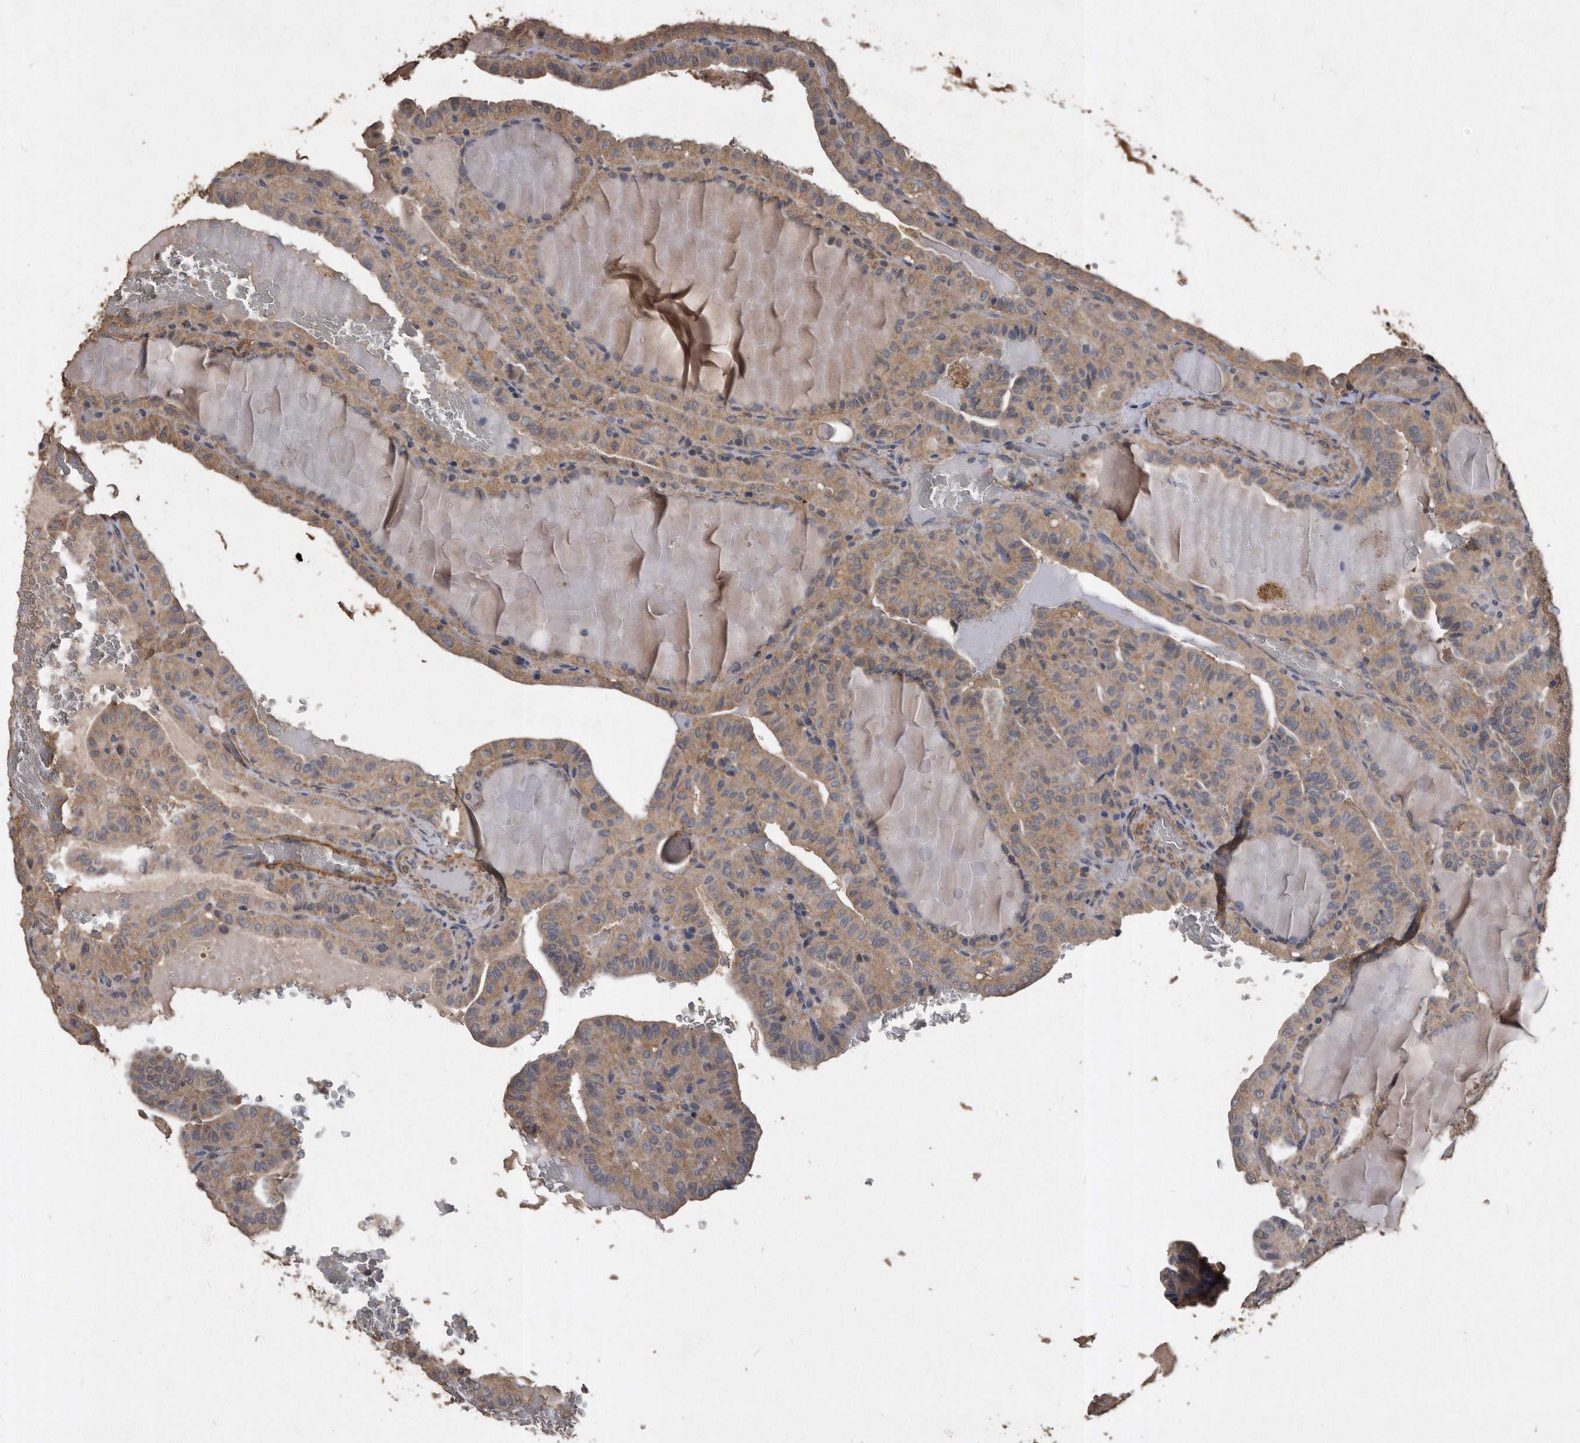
{"staining": {"intensity": "moderate", "quantity": ">75%", "location": "cytoplasmic/membranous"}, "tissue": "thyroid cancer", "cell_type": "Tumor cells", "image_type": "cancer", "snomed": [{"axis": "morphology", "description": "Papillary adenocarcinoma, NOS"}, {"axis": "topography", "description": "Thyroid gland"}], "caption": "The immunohistochemical stain highlights moderate cytoplasmic/membranous staining in tumor cells of papillary adenocarcinoma (thyroid) tissue.", "gene": "NRBP1", "patient": {"sex": "male", "age": 77}}